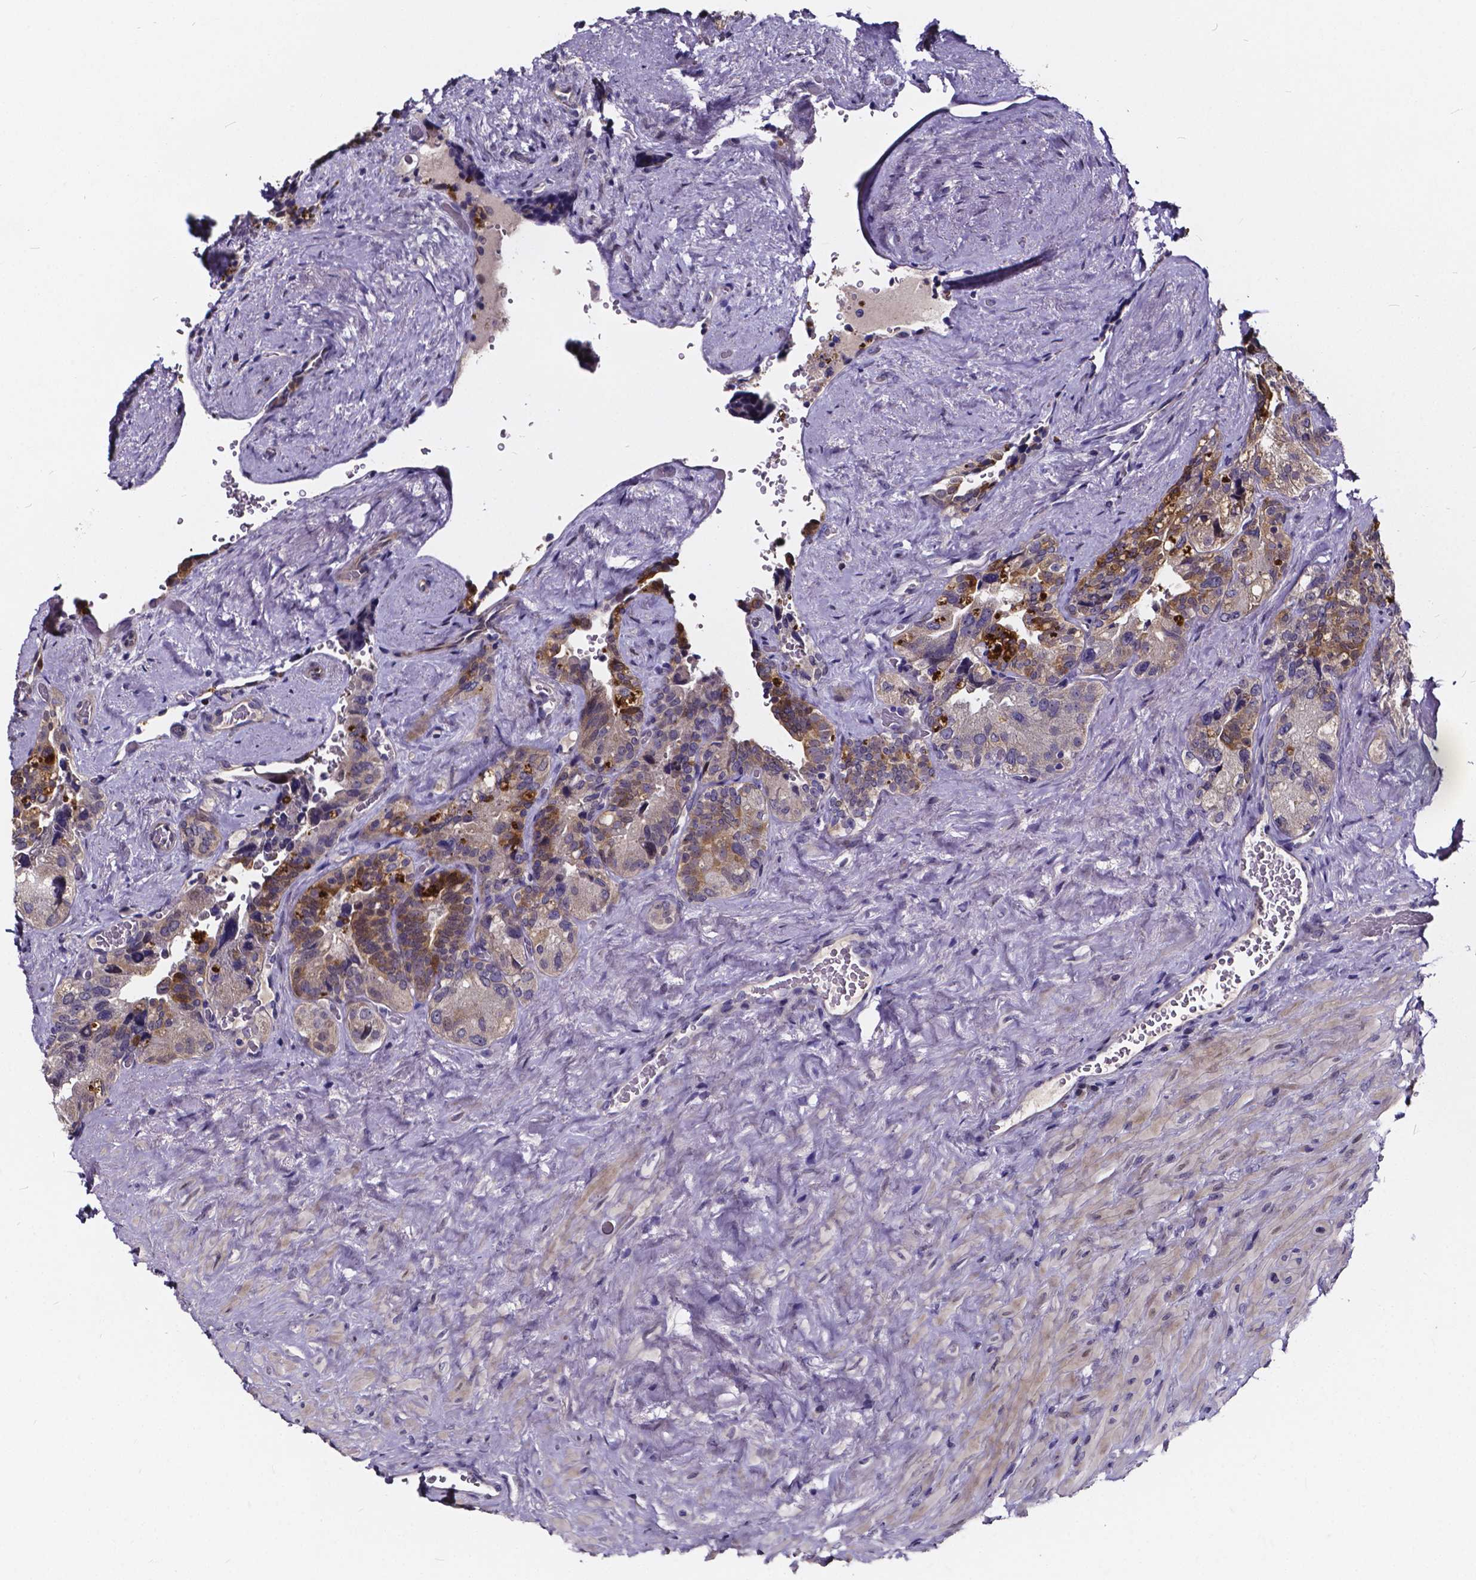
{"staining": {"intensity": "strong", "quantity": "25%-75%", "location": "cytoplasmic/membranous"}, "tissue": "seminal vesicle", "cell_type": "Glandular cells", "image_type": "normal", "snomed": [{"axis": "morphology", "description": "Normal tissue, NOS"}, {"axis": "topography", "description": "Seminal veicle"}], "caption": "Immunohistochemistry (IHC) photomicrograph of benign human seminal vesicle stained for a protein (brown), which reveals high levels of strong cytoplasmic/membranous expression in about 25%-75% of glandular cells.", "gene": "SOWAHA", "patient": {"sex": "male", "age": 69}}